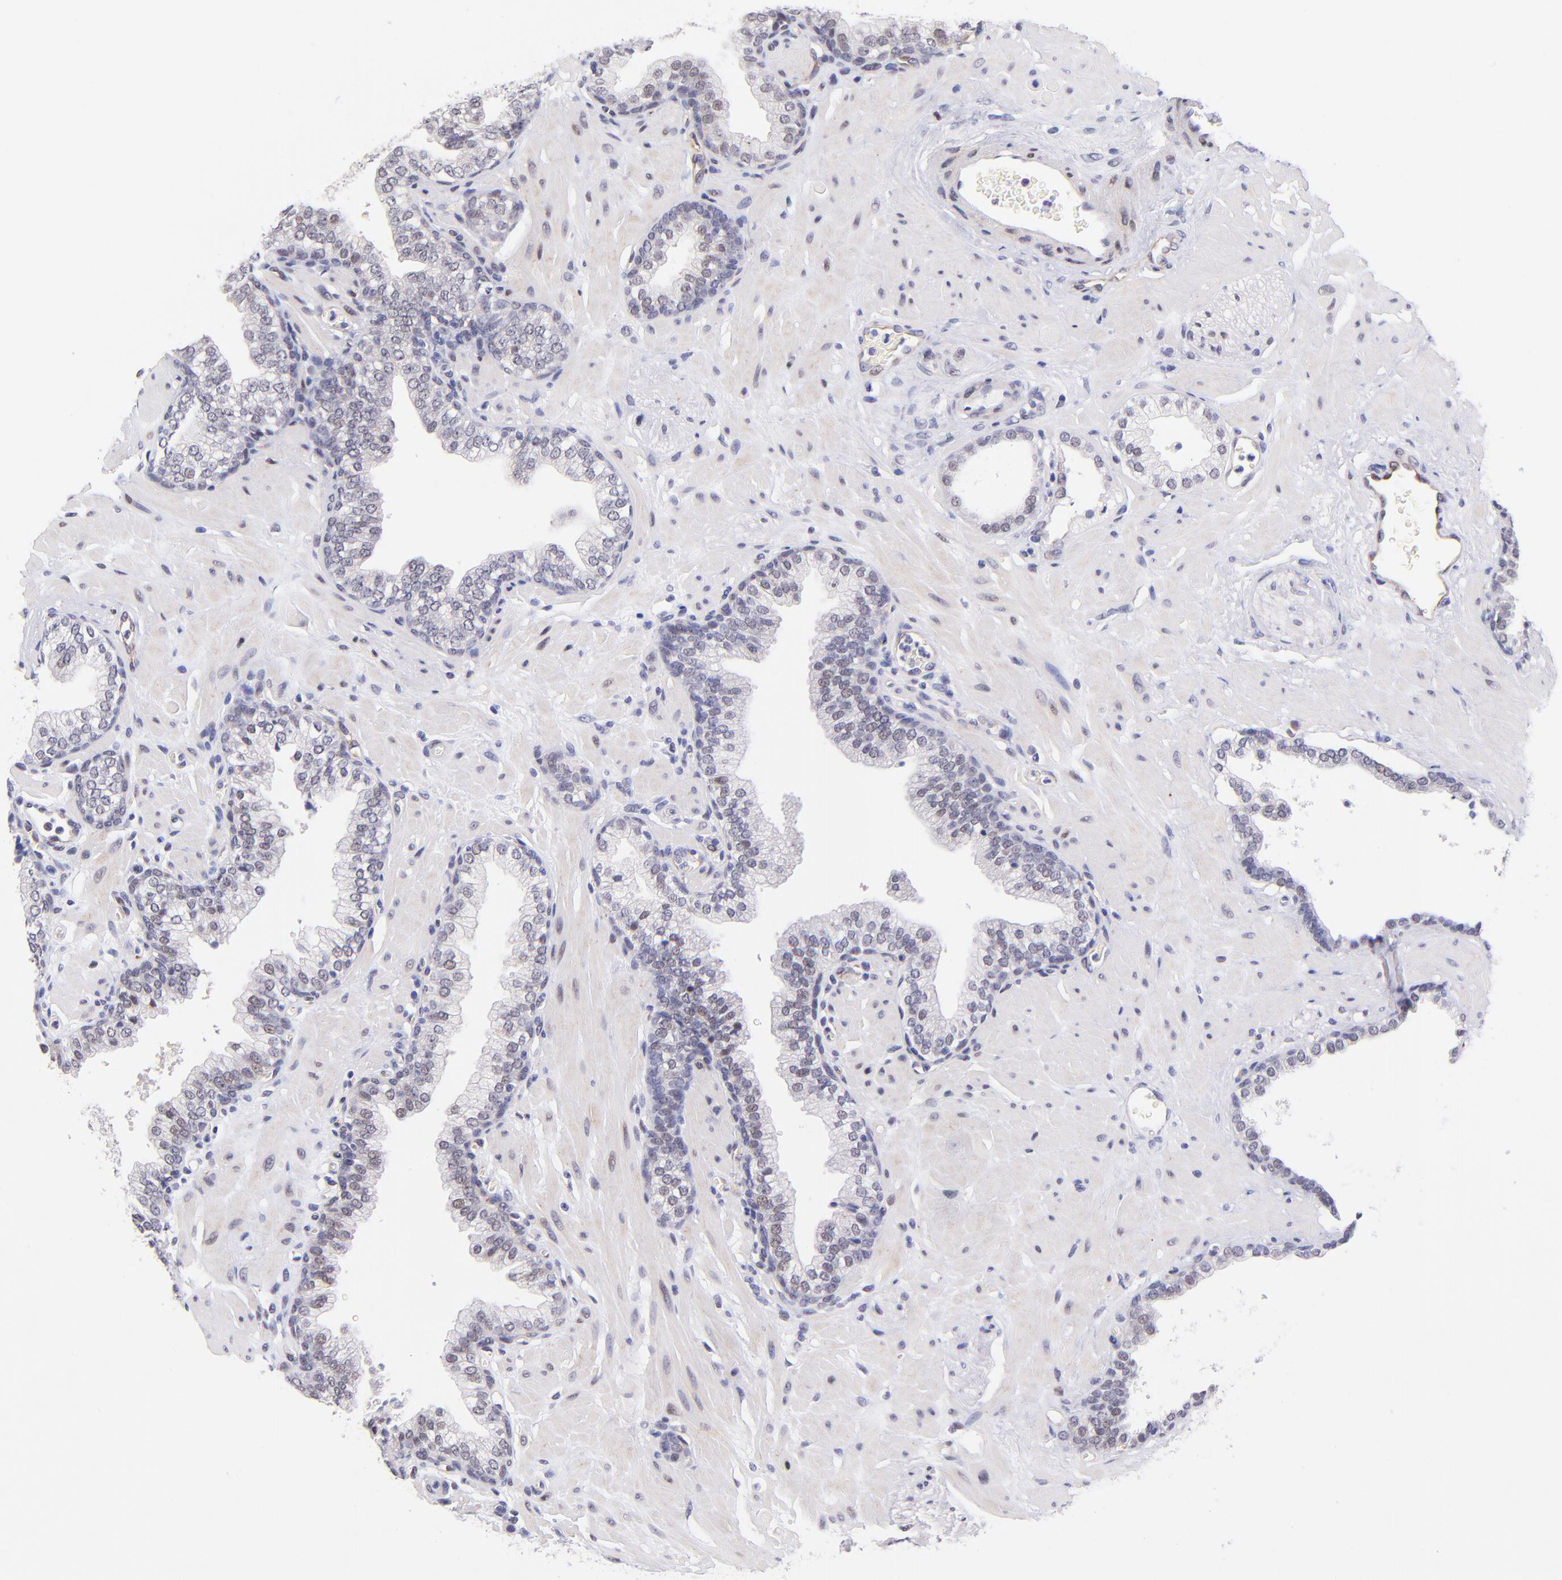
{"staining": {"intensity": "weak", "quantity": "25%-75%", "location": "nuclear"}, "tissue": "prostate", "cell_type": "Glandular cells", "image_type": "normal", "snomed": [{"axis": "morphology", "description": "Normal tissue, NOS"}, {"axis": "topography", "description": "Prostate"}], "caption": "A low amount of weak nuclear expression is appreciated in approximately 25%-75% of glandular cells in unremarkable prostate.", "gene": "SOX6", "patient": {"sex": "male", "age": 60}}